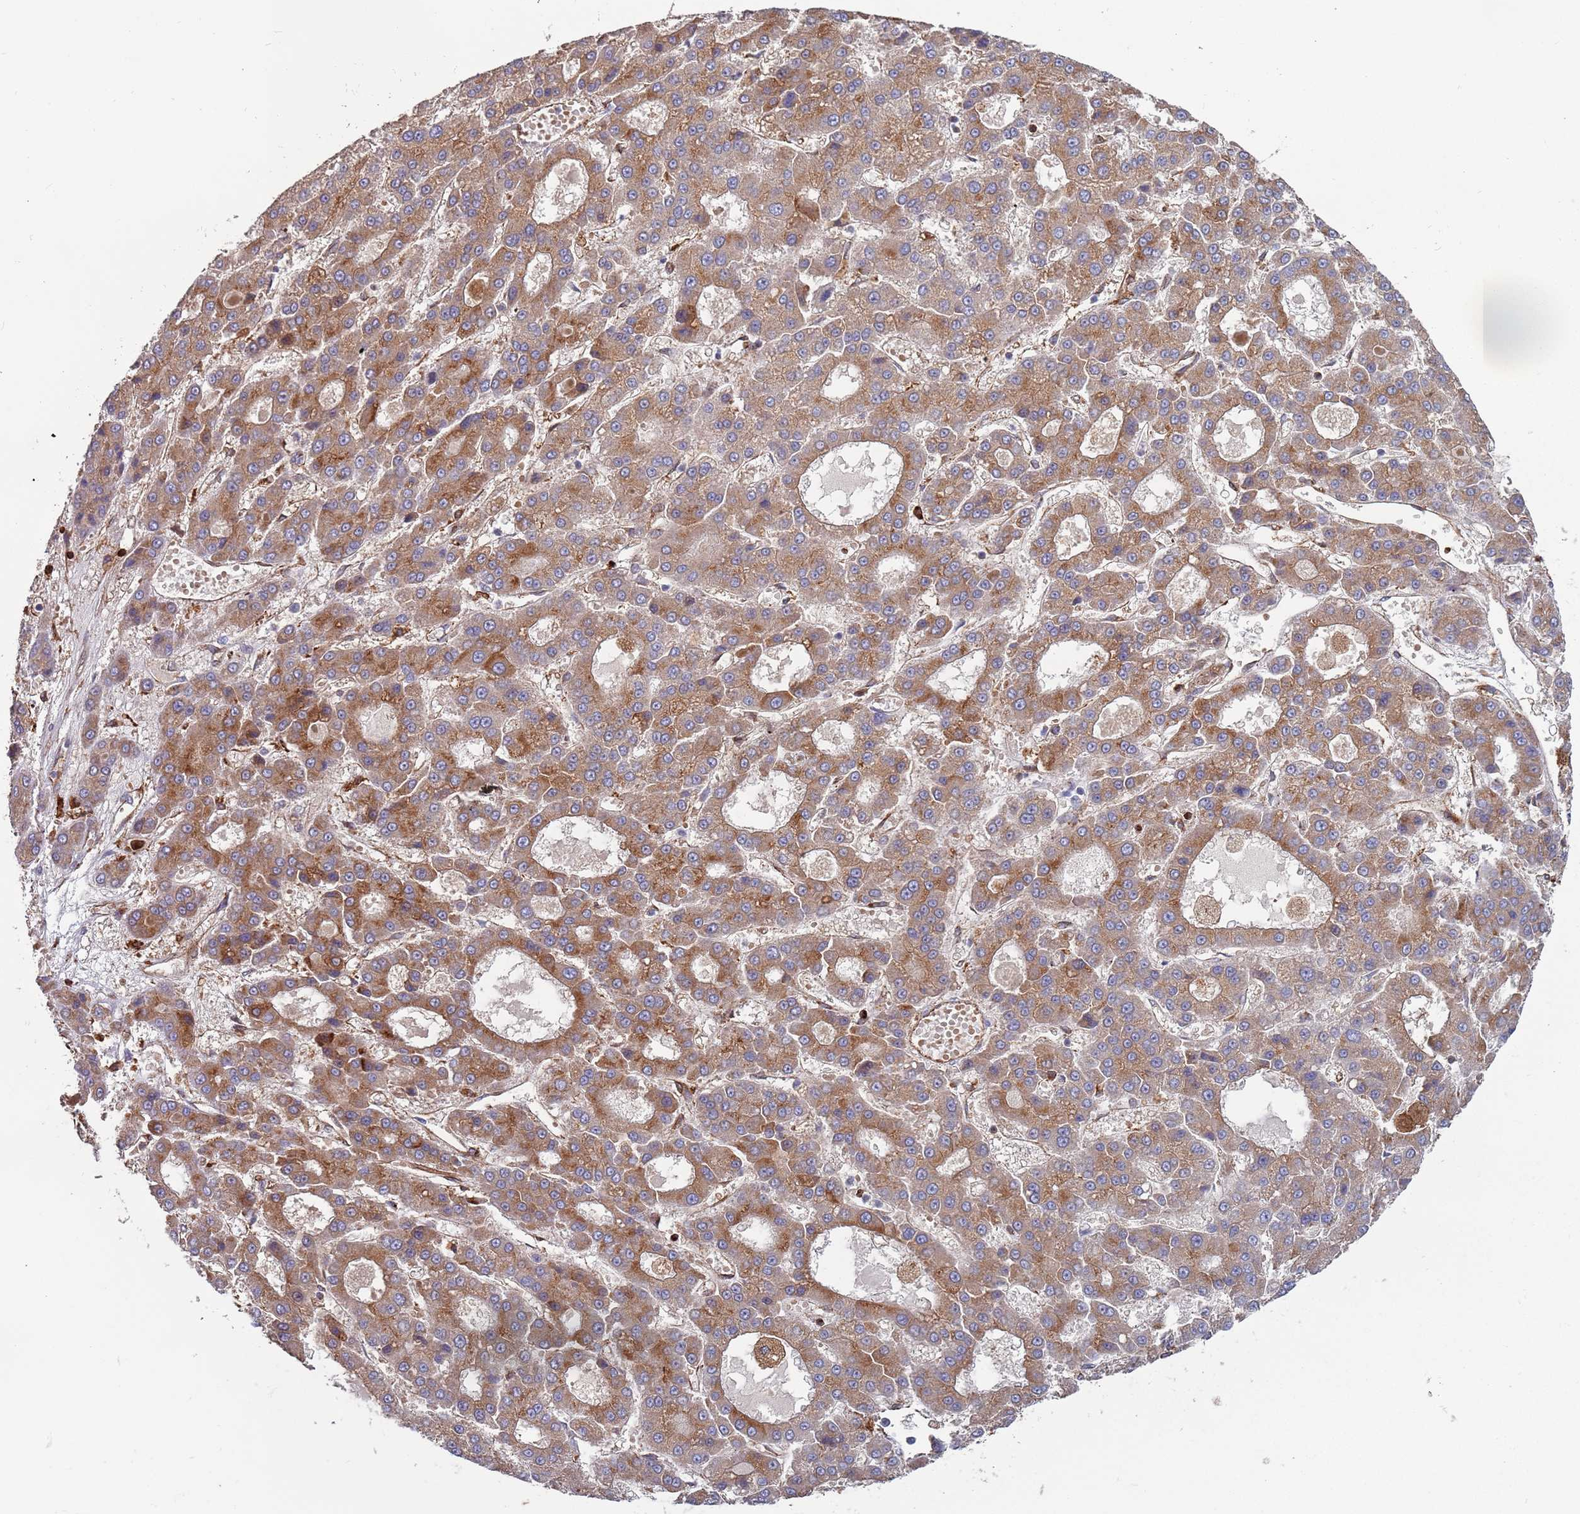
{"staining": {"intensity": "moderate", "quantity": ">75%", "location": "cytoplasmic/membranous"}, "tissue": "liver cancer", "cell_type": "Tumor cells", "image_type": "cancer", "snomed": [{"axis": "morphology", "description": "Carcinoma, Hepatocellular, NOS"}, {"axis": "topography", "description": "Liver"}], "caption": "A histopathology image showing moderate cytoplasmic/membranous expression in approximately >75% of tumor cells in hepatocellular carcinoma (liver), as visualized by brown immunohistochemical staining.", "gene": "MALRD1", "patient": {"sex": "male", "age": 70}}